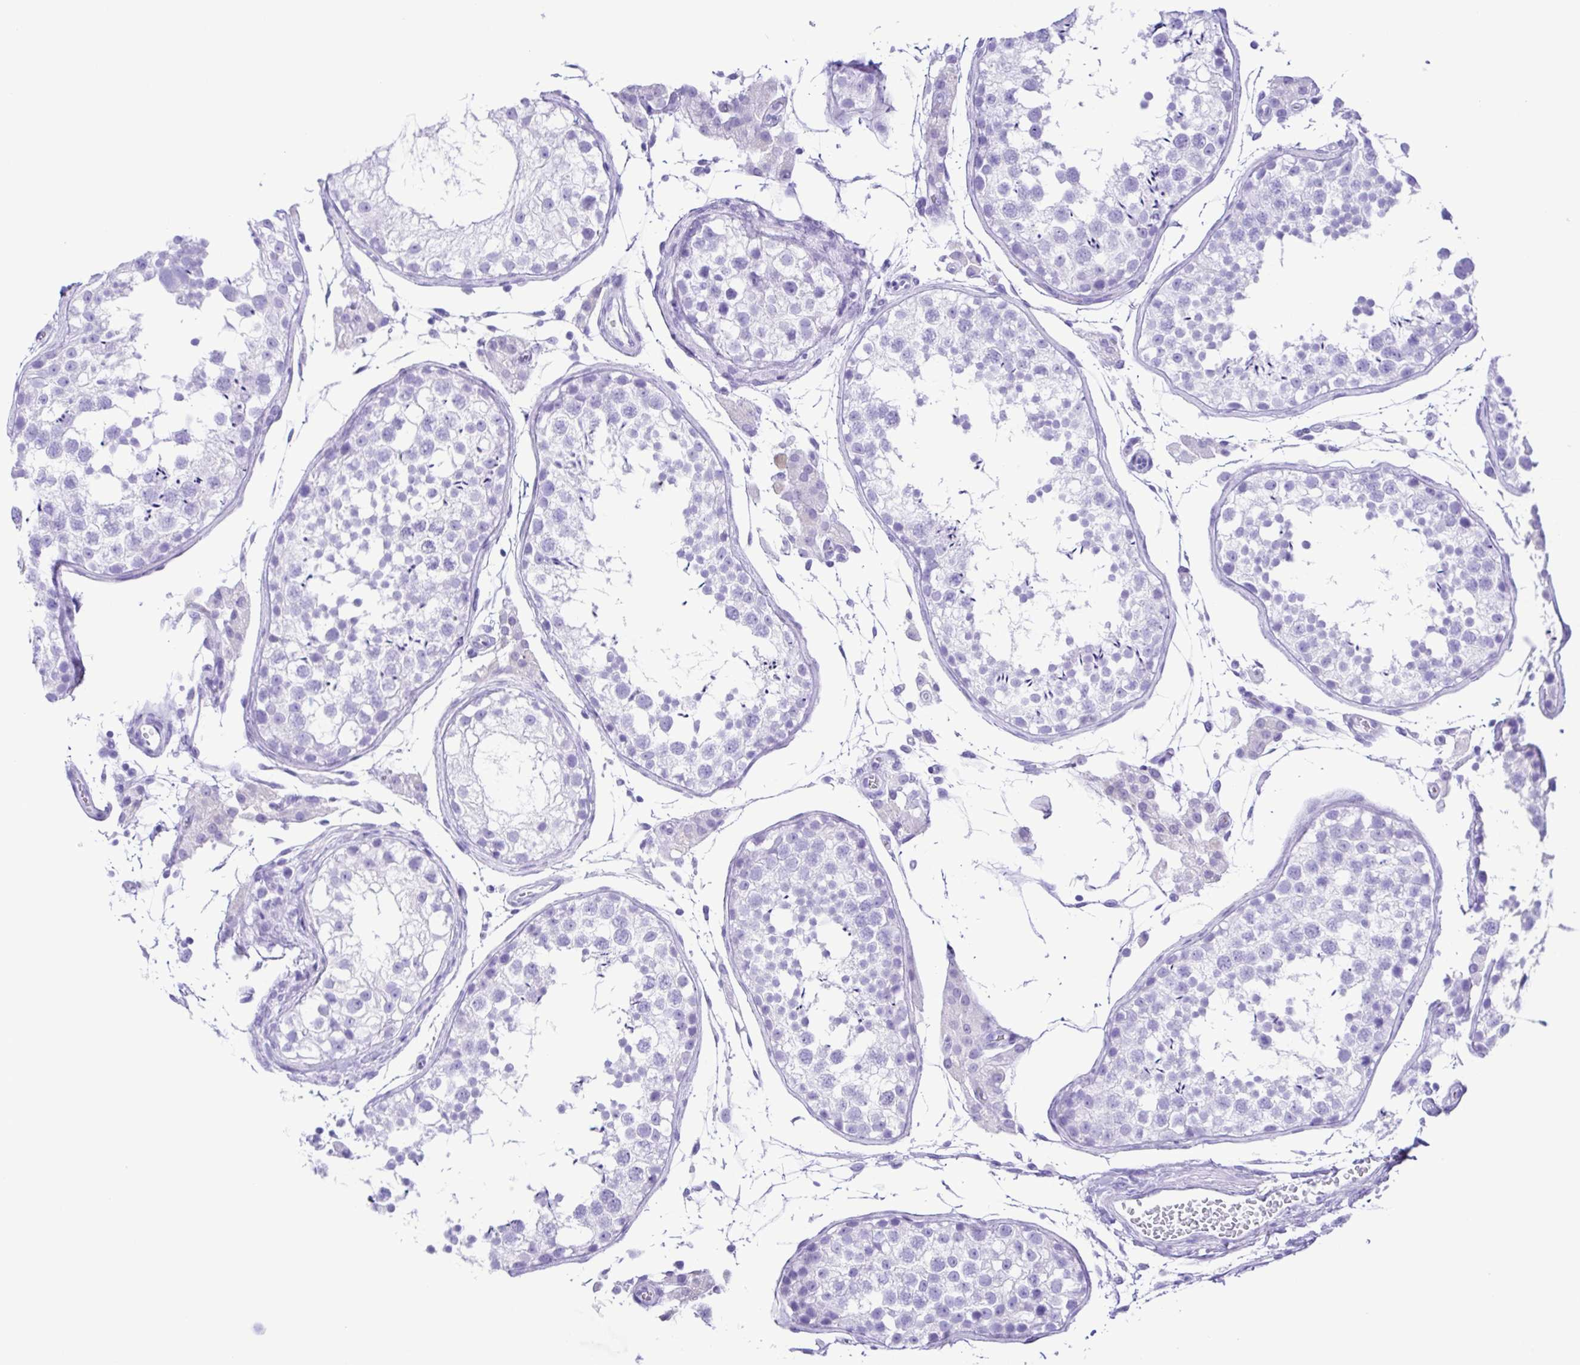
{"staining": {"intensity": "negative", "quantity": "none", "location": "none"}, "tissue": "testis", "cell_type": "Cells in seminiferous ducts", "image_type": "normal", "snomed": [{"axis": "morphology", "description": "Normal tissue, NOS"}, {"axis": "morphology", "description": "Seminoma, NOS"}, {"axis": "topography", "description": "Testis"}], "caption": "Immunohistochemistry photomicrograph of normal human testis stained for a protein (brown), which reveals no positivity in cells in seminiferous ducts.", "gene": "ERP27", "patient": {"sex": "male", "age": 29}}